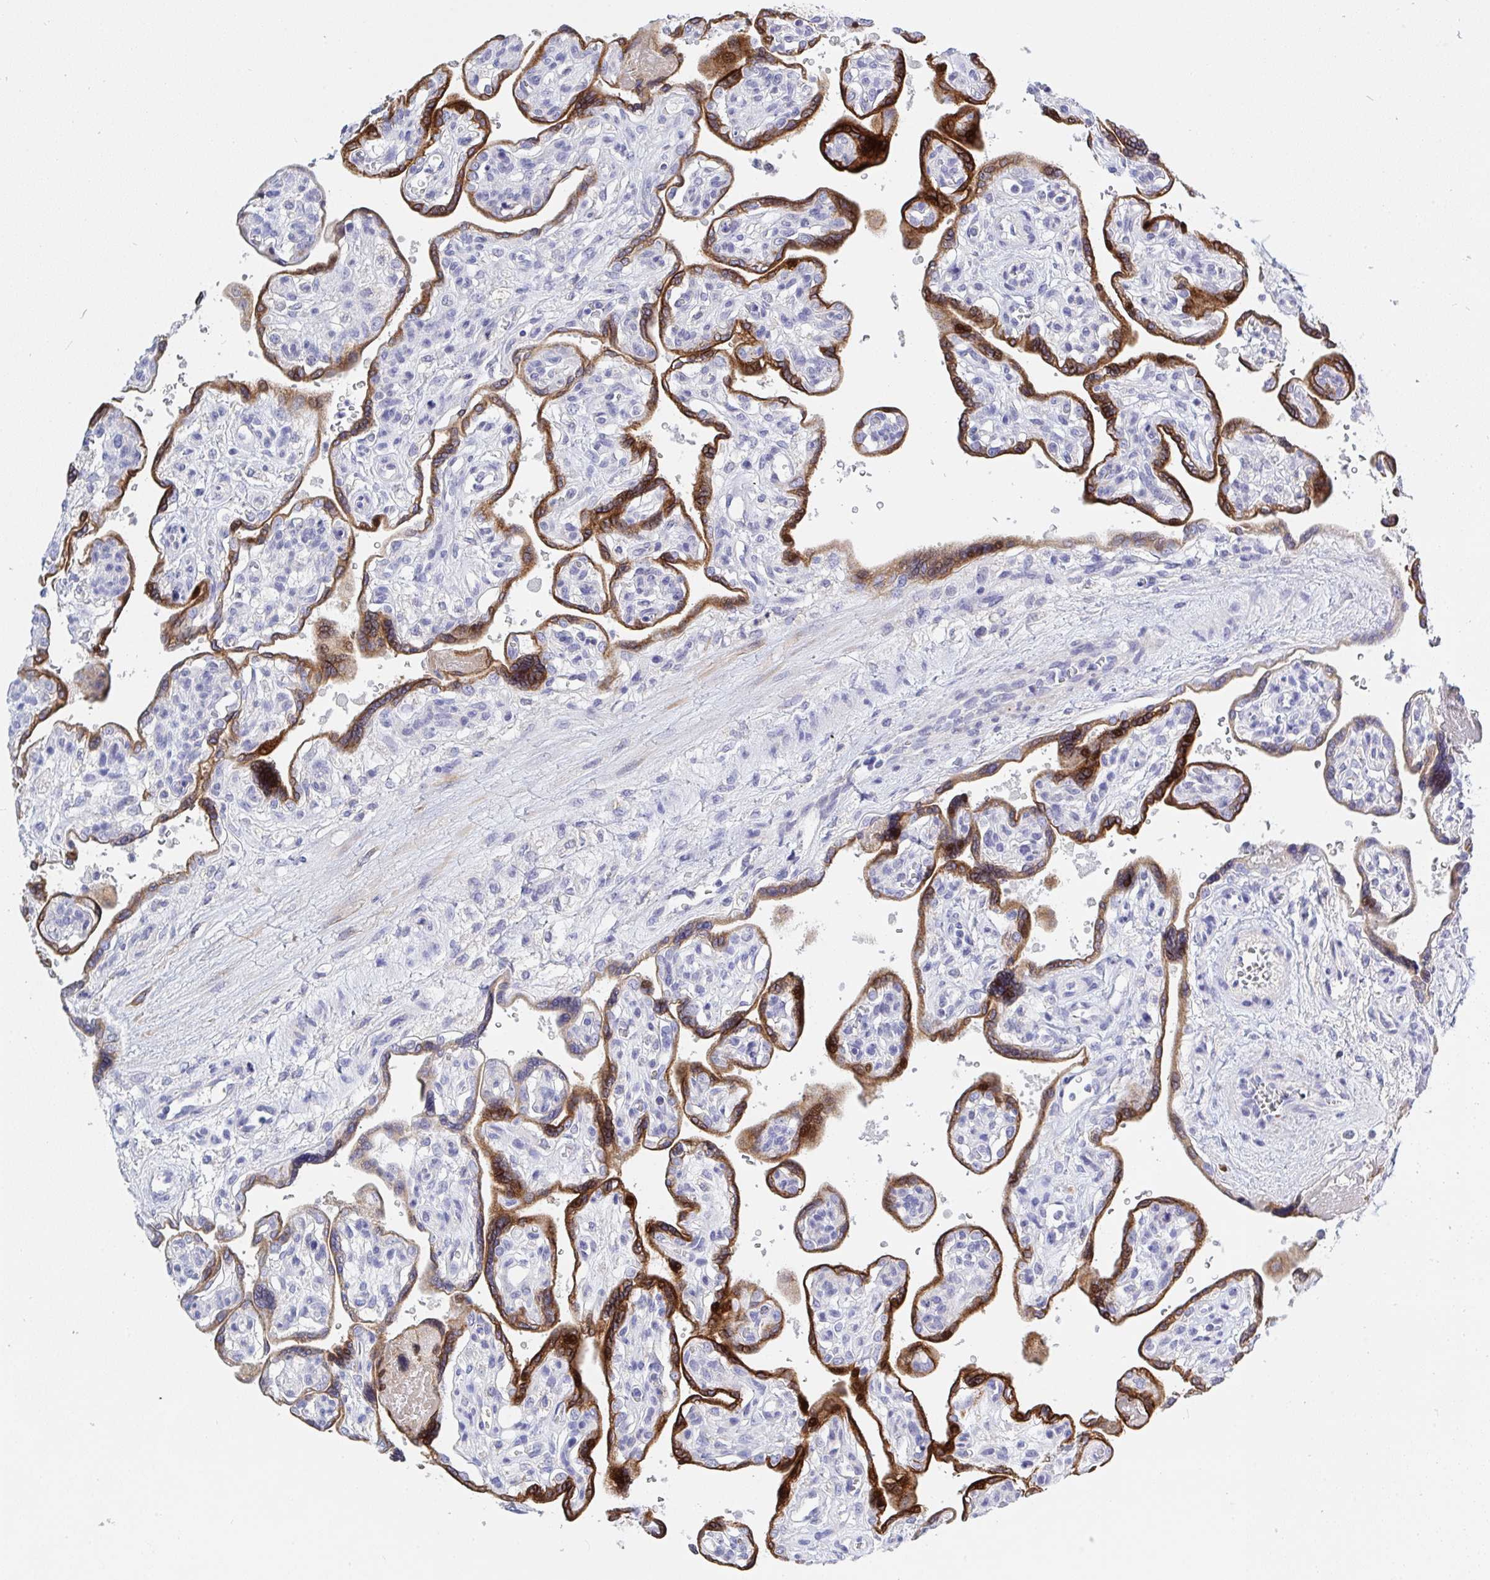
{"staining": {"intensity": "negative", "quantity": "none", "location": "none"}, "tissue": "placenta", "cell_type": "Decidual cells", "image_type": "normal", "snomed": [{"axis": "morphology", "description": "Normal tissue, NOS"}, {"axis": "topography", "description": "Placenta"}], "caption": "High power microscopy image of an immunohistochemistry (IHC) image of benign placenta, revealing no significant expression in decidual cells. The staining was performed using DAB to visualize the protein expression in brown, while the nuclei were stained in blue with hematoxylin (Magnification: 20x).", "gene": "ZNF561", "patient": {"sex": "female", "age": 39}}